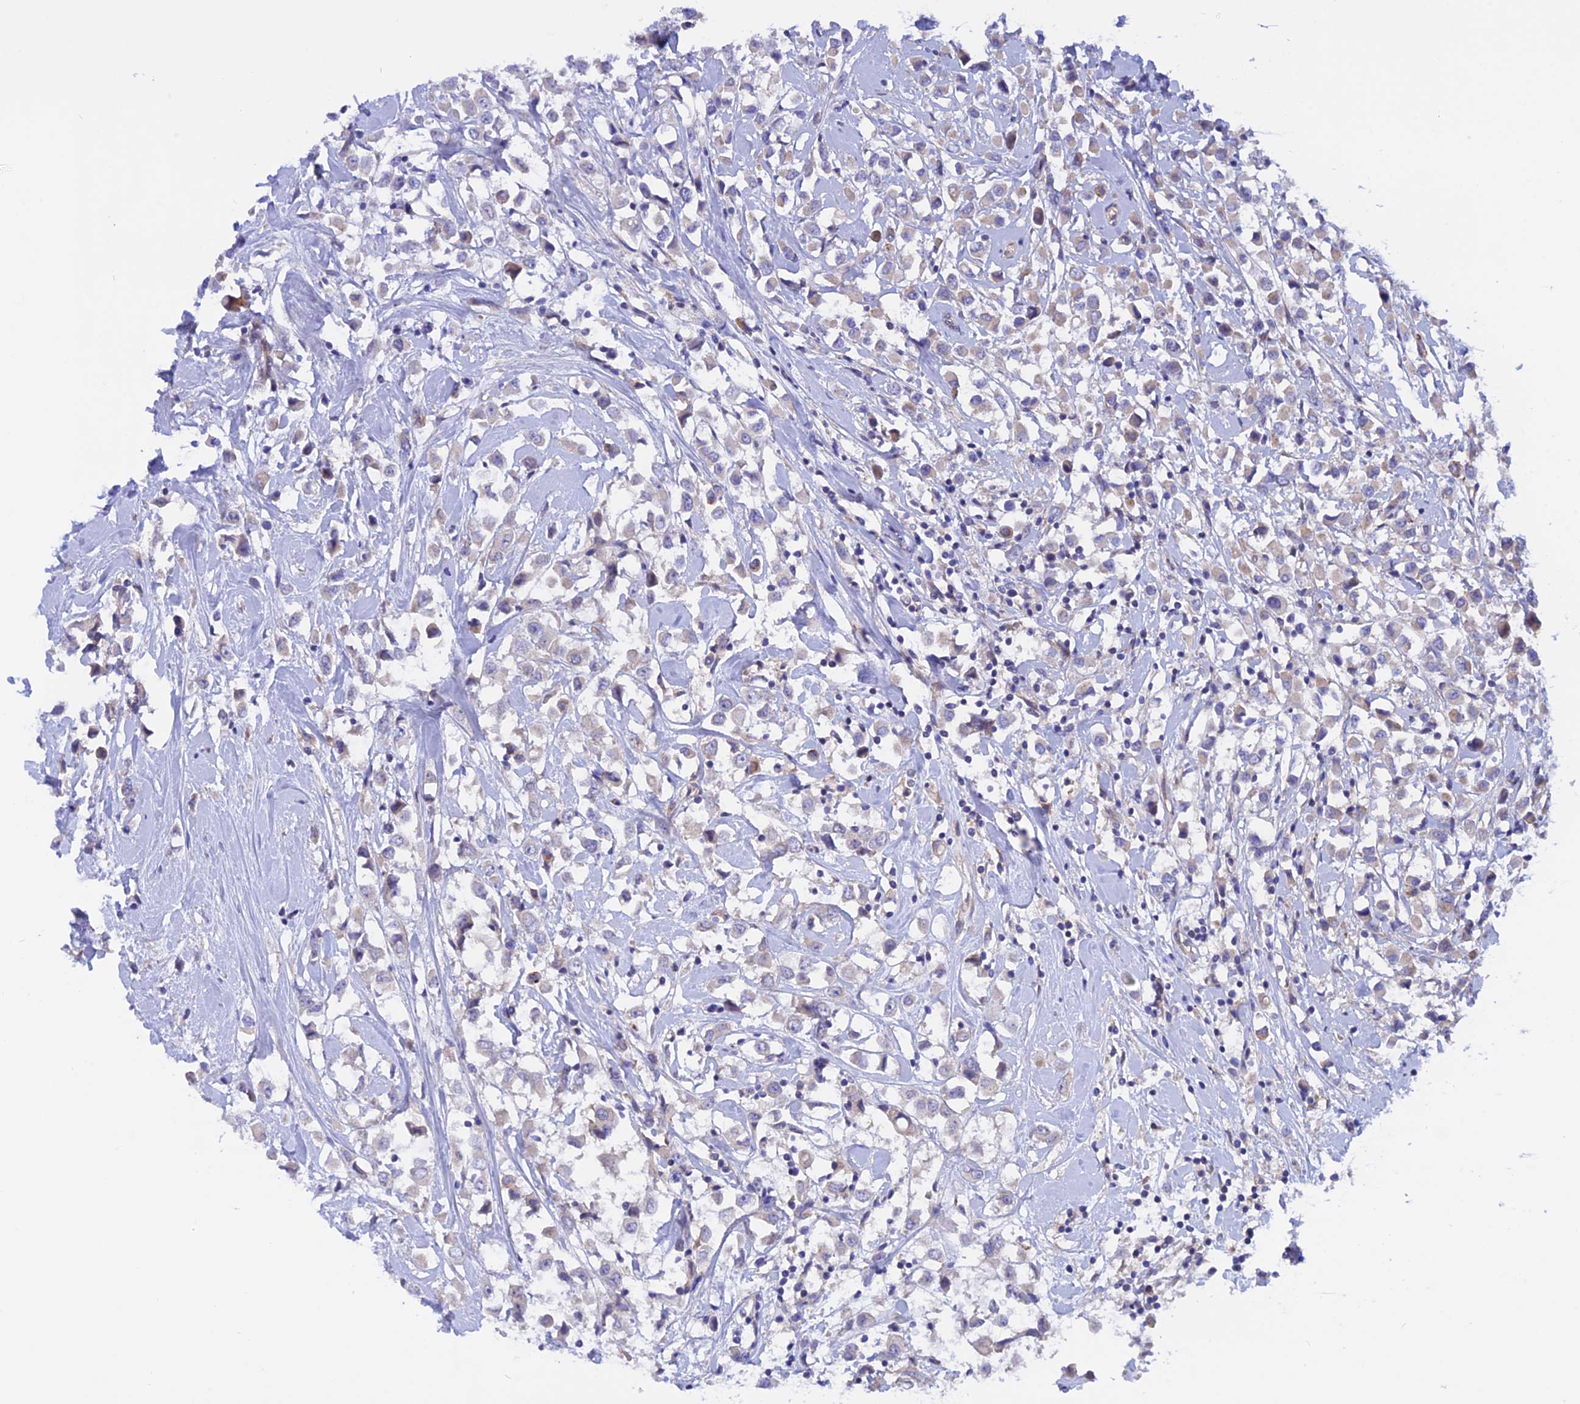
{"staining": {"intensity": "weak", "quantity": "<25%", "location": "cytoplasmic/membranous"}, "tissue": "breast cancer", "cell_type": "Tumor cells", "image_type": "cancer", "snomed": [{"axis": "morphology", "description": "Duct carcinoma"}, {"axis": "topography", "description": "Breast"}], "caption": "This micrograph is of breast cancer stained with immunohistochemistry (IHC) to label a protein in brown with the nuclei are counter-stained blue. There is no expression in tumor cells.", "gene": "HYCC1", "patient": {"sex": "female", "age": 61}}